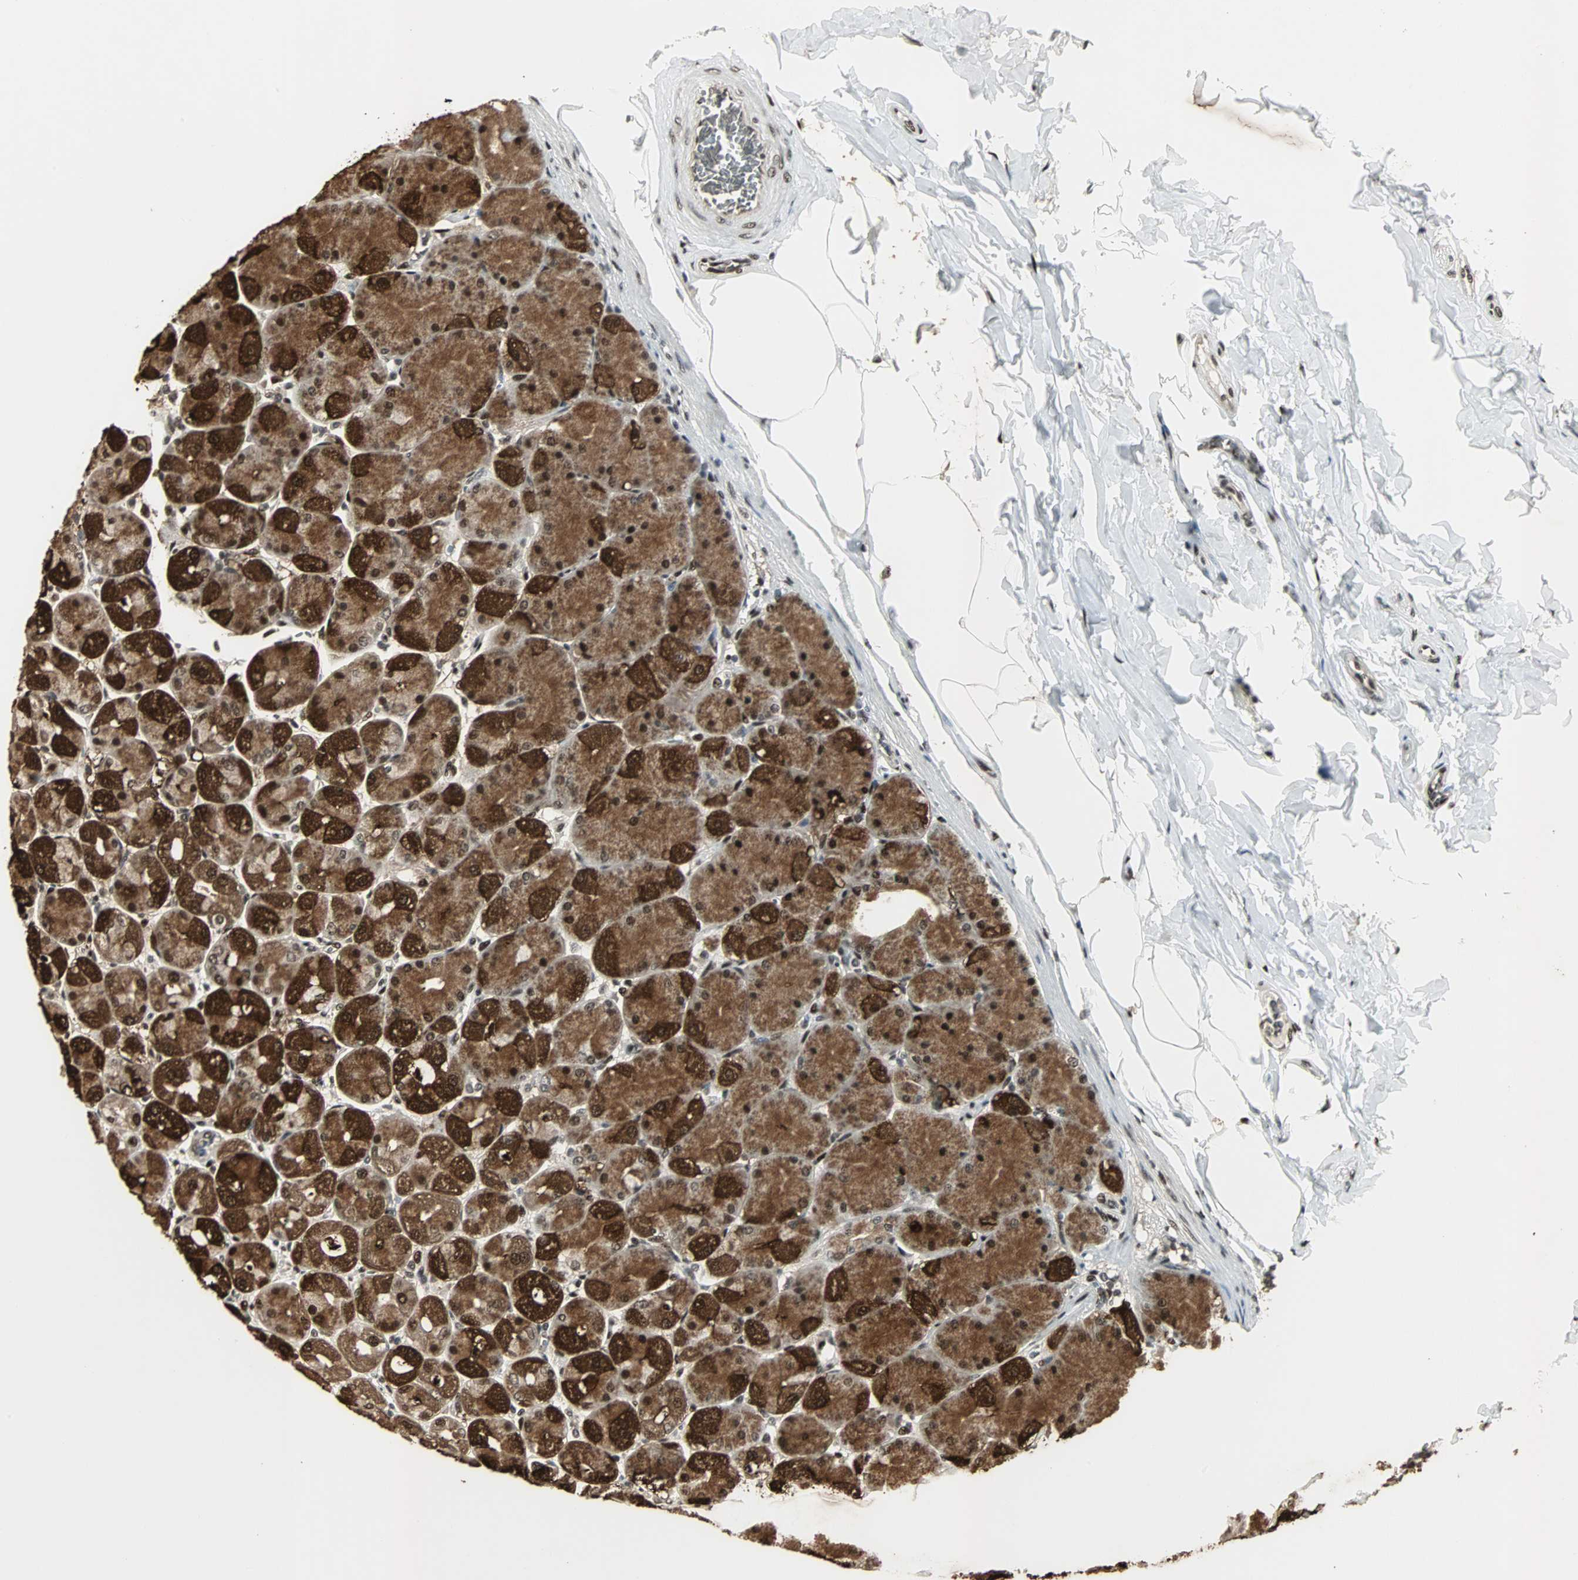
{"staining": {"intensity": "strong", "quantity": ">75%", "location": "cytoplasmic/membranous,nuclear"}, "tissue": "stomach", "cell_type": "Glandular cells", "image_type": "normal", "snomed": [{"axis": "morphology", "description": "Normal tissue, NOS"}, {"axis": "topography", "description": "Stomach, upper"}], "caption": "An image showing strong cytoplasmic/membranous,nuclear staining in approximately >75% of glandular cells in normal stomach, as visualized by brown immunohistochemical staining.", "gene": "TAF5", "patient": {"sex": "female", "age": 56}}